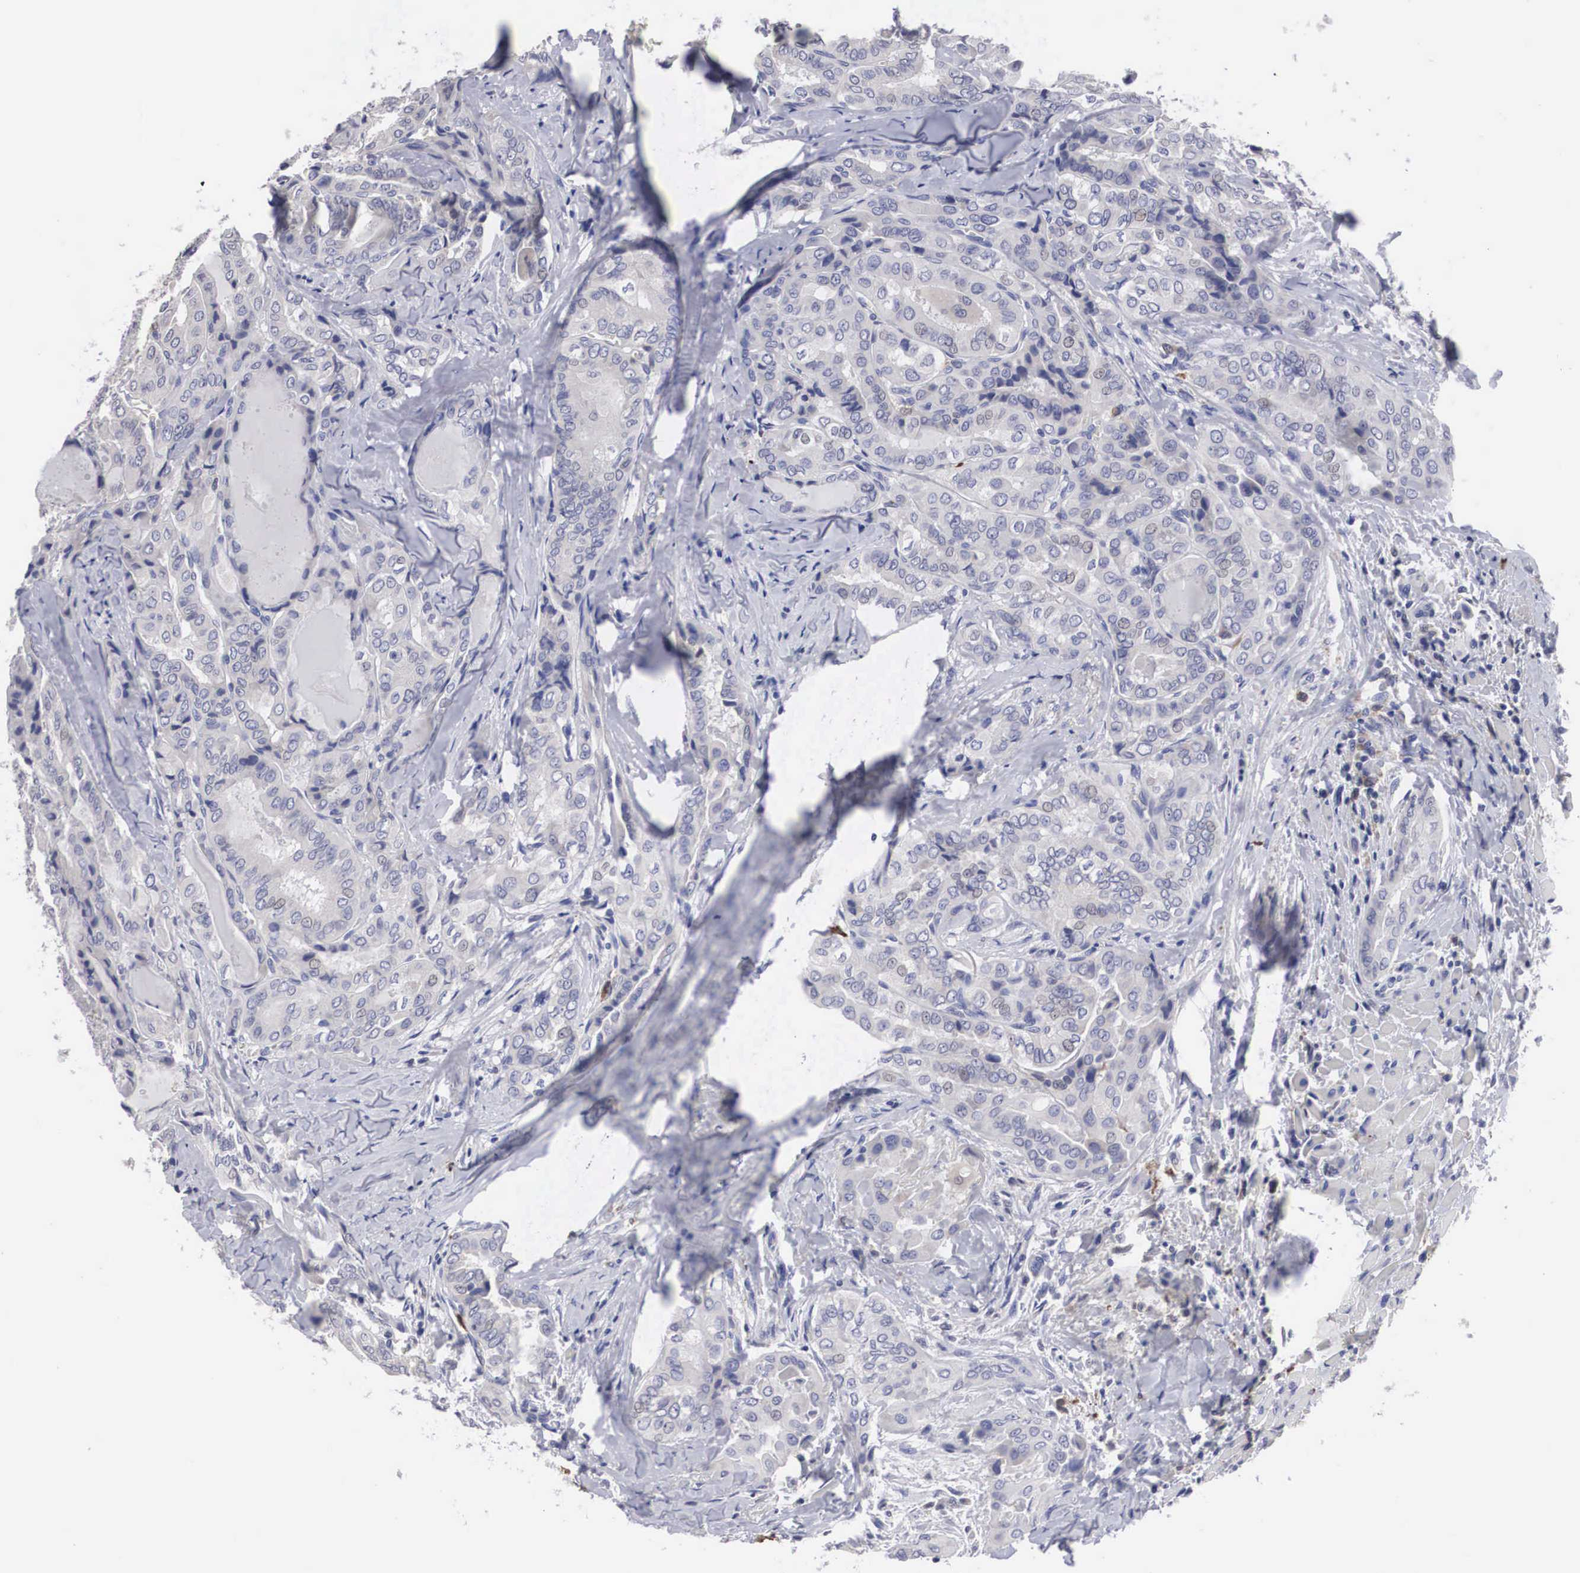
{"staining": {"intensity": "negative", "quantity": "none", "location": "none"}, "tissue": "thyroid cancer", "cell_type": "Tumor cells", "image_type": "cancer", "snomed": [{"axis": "morphology", "description": "Papillary adenocarcinoma, NOS"}, {"axis": "topography", "description": "Thyroid gland"}], "caption": "Protein analysis of thyroid papillary adenocarcinoma shows no significant expression in tumor cells. The staining was performed using DAB to visualize the protein expression in brown, while the nuclei were stained in blue with hematoxylin (Magnification: 20x).", "gene": "HMOX1", "patient": {"sex": "female", "age": 71}}